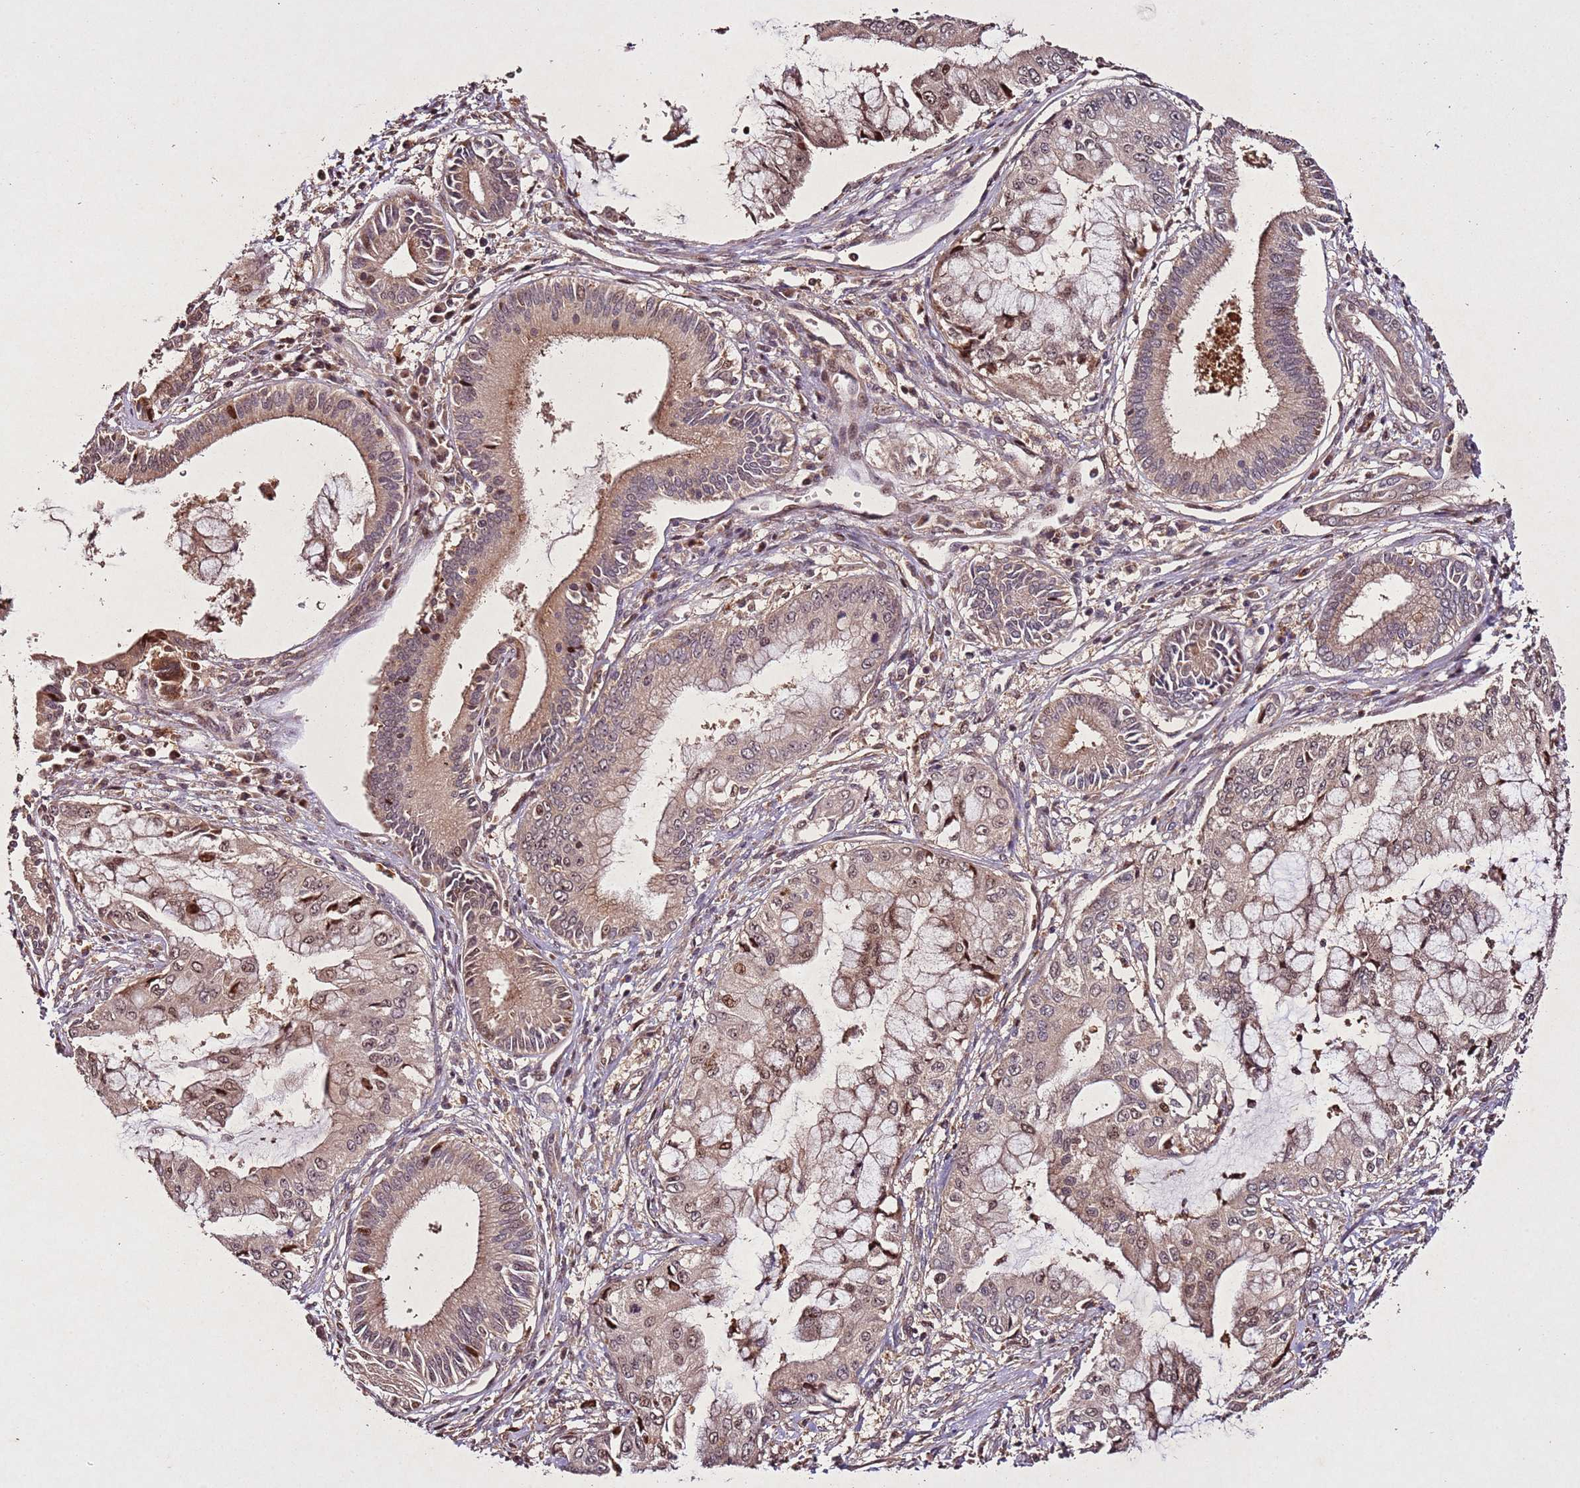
{"staining": {"intensity": "moderate", "quantity": "25%-75%", "location": "cytoplasmic/membranous,nuclear"}, "tissue": "pancreatic cancer", "cell_type": "Tumor cells", "image_type": "cancer", "snomed": [{"axis": "morphology", "description": "Adenocarcinoma, NOS"}, {"axis": "topography", "description": "Pancreas"}], "caption": "Immunohistochemistry photomicrograph of human pancreatic adenocarcinoma stained for a protein (brown), which demonstrates medium levels of moderate cytoplasmic/membranous and nuclear positivity in approximately 25%-75% of tumor cells.", "gene": "PTMA", "patient": {"sex": "male", "age": 46}}